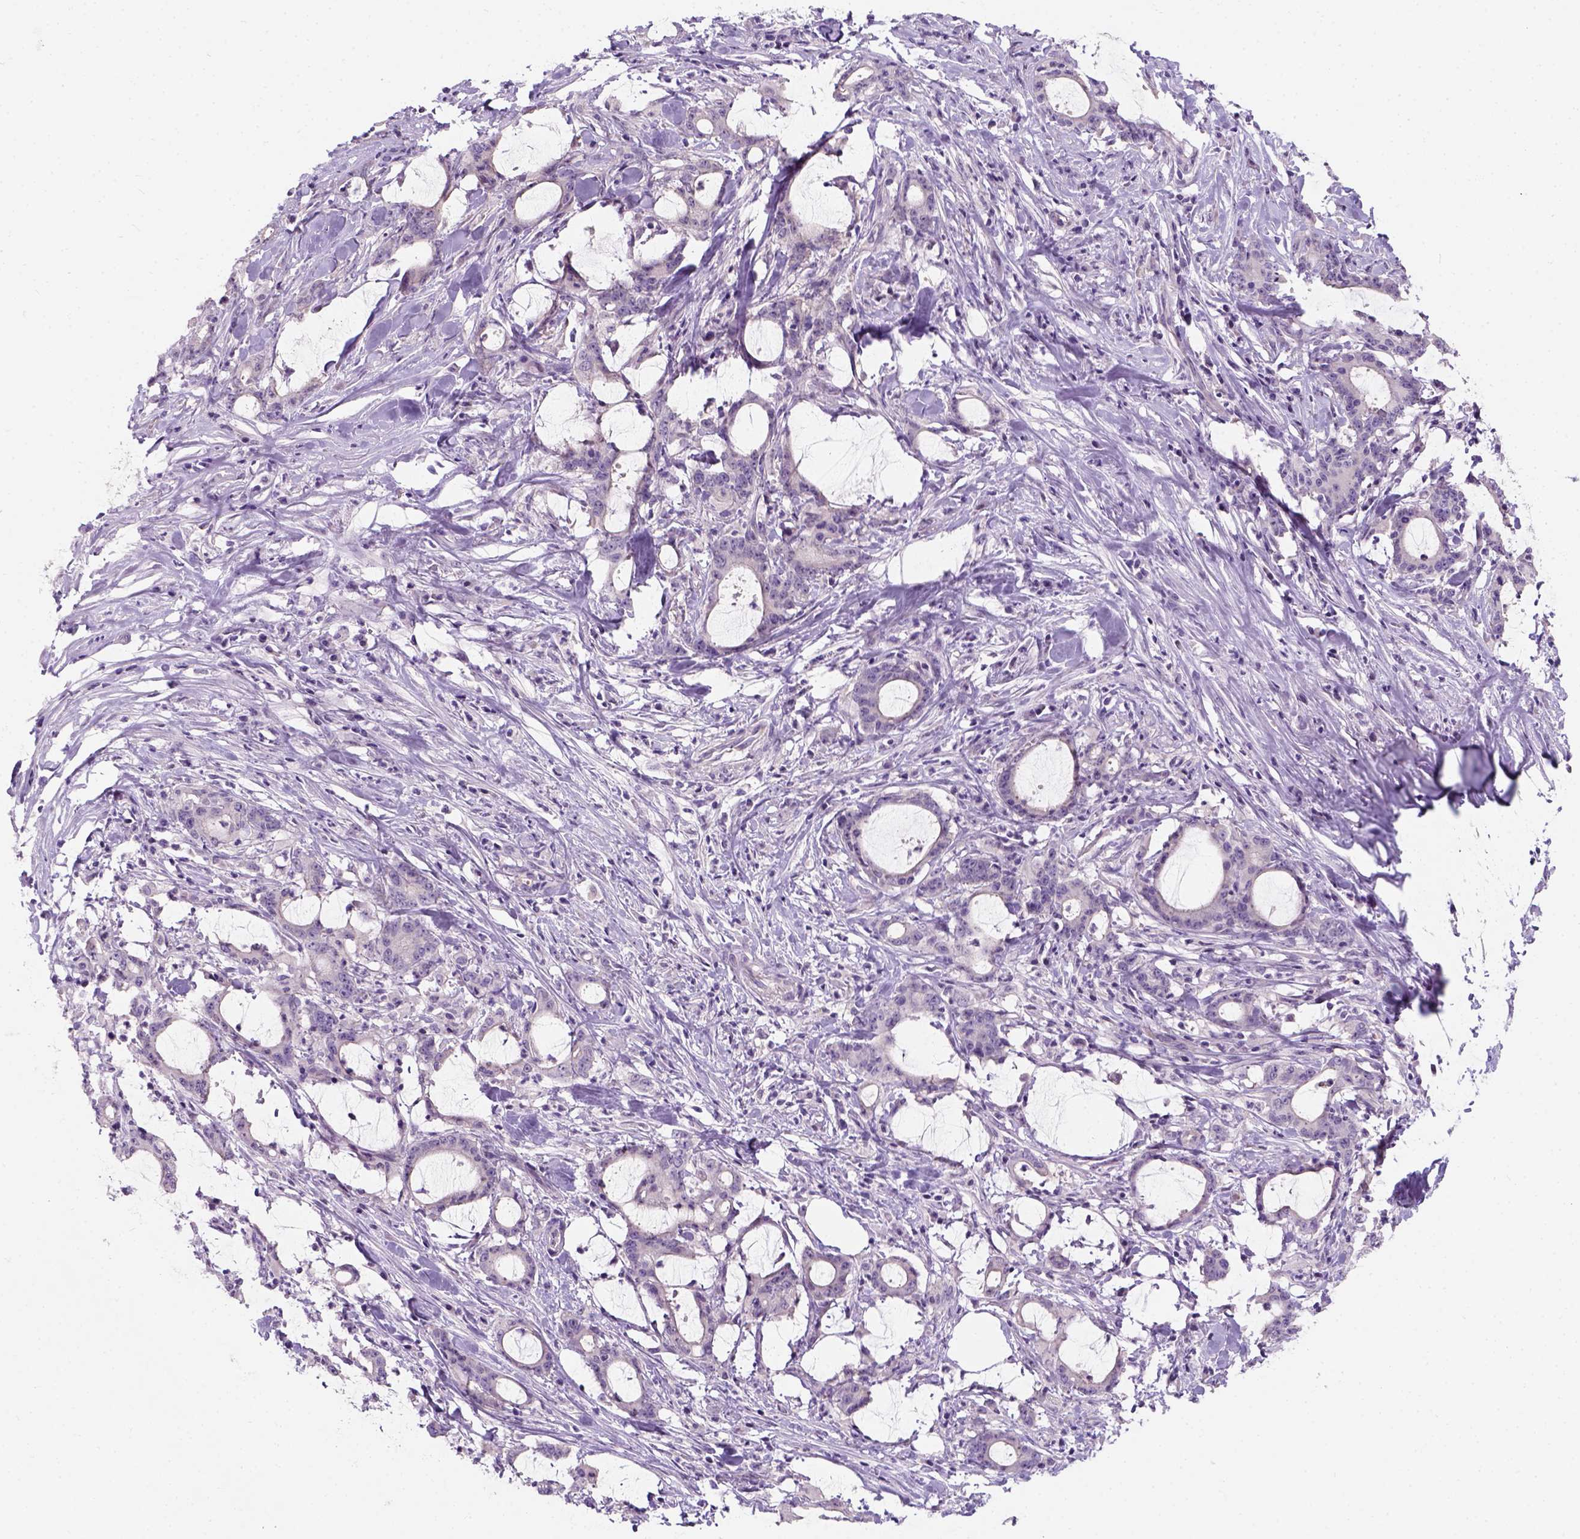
{"staining": {"intensity": "negative", "quantity": "none", "location": "none"}, "tissue": "stomach cancer", "cell_type": "Tumor cells", "image_type": "cancer", "snomed": [{"axis": "morphology", "description": "Adenocarcinoma, NOS"}, {"axis": "topography", "description": "Stomach, upper"}], "caption": "Micrograph shows no significant protein staining in tumor cells of adenocarcinoma (stomach).", "gene": "C20orf144", "patient": {"sex": "male", "age": 68}}